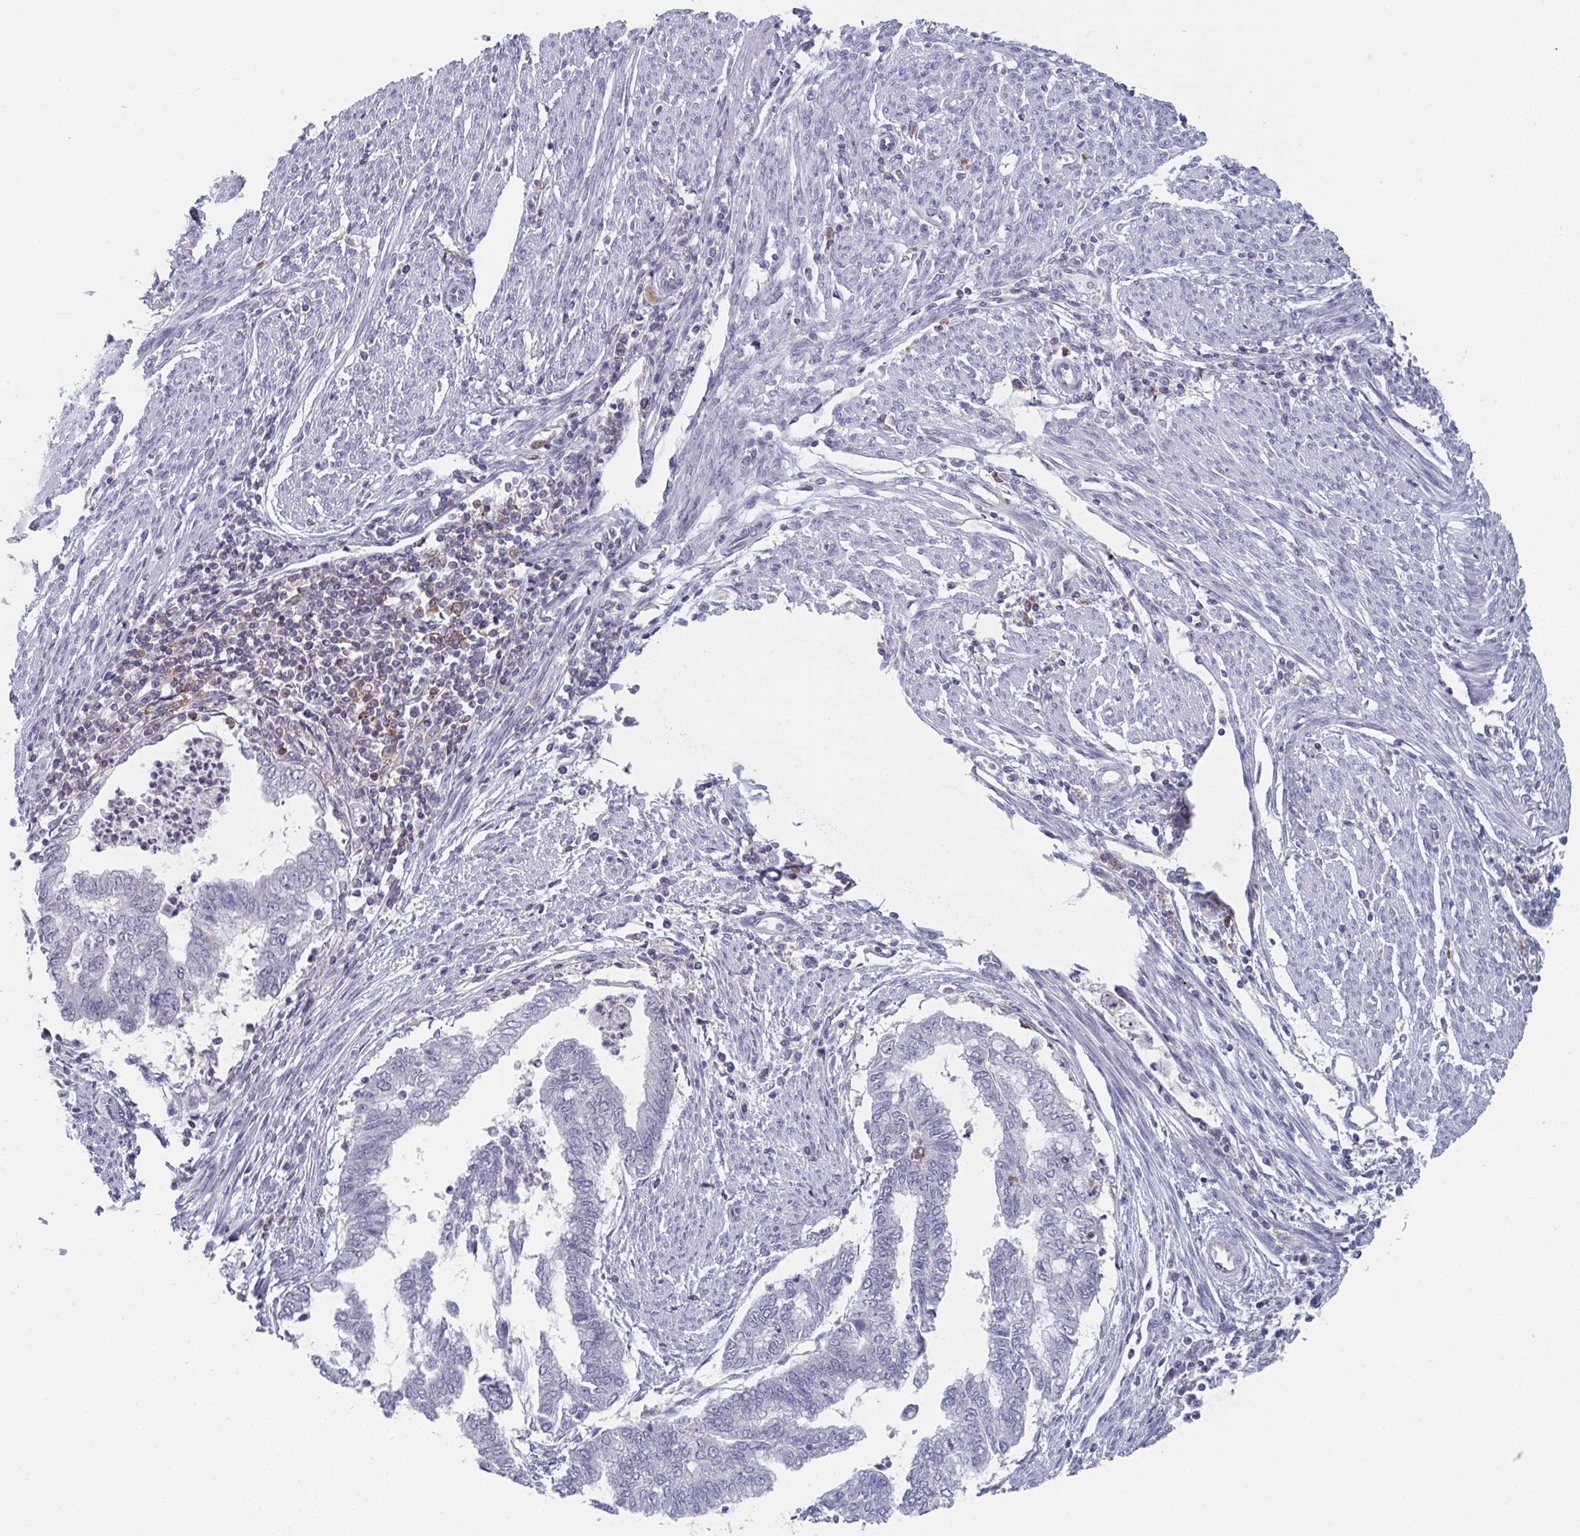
{"staining": {"intensity": "negative", "quantity": "none", "location": "none"}, "tissue": "endometrial cancer", "cell_type": "Tumor cells", "image_type": "cancer", "snomed": [{"axis": "morphology", "description": "Adenocarcinoma, NOS"}, {"axis": "topography", "description": "Endometrium"}], "caption": "This is a image of immunohistochemistry (IHC) staining of endometrial cancer (adenocarcinoma), which shows no staining in tumor cells. (DAB (3,3'-diaminobenzidine) immunohistochemistry, high magnification).", "gene": "DISP2", "patient": {"sex": "female", "age": 79}}